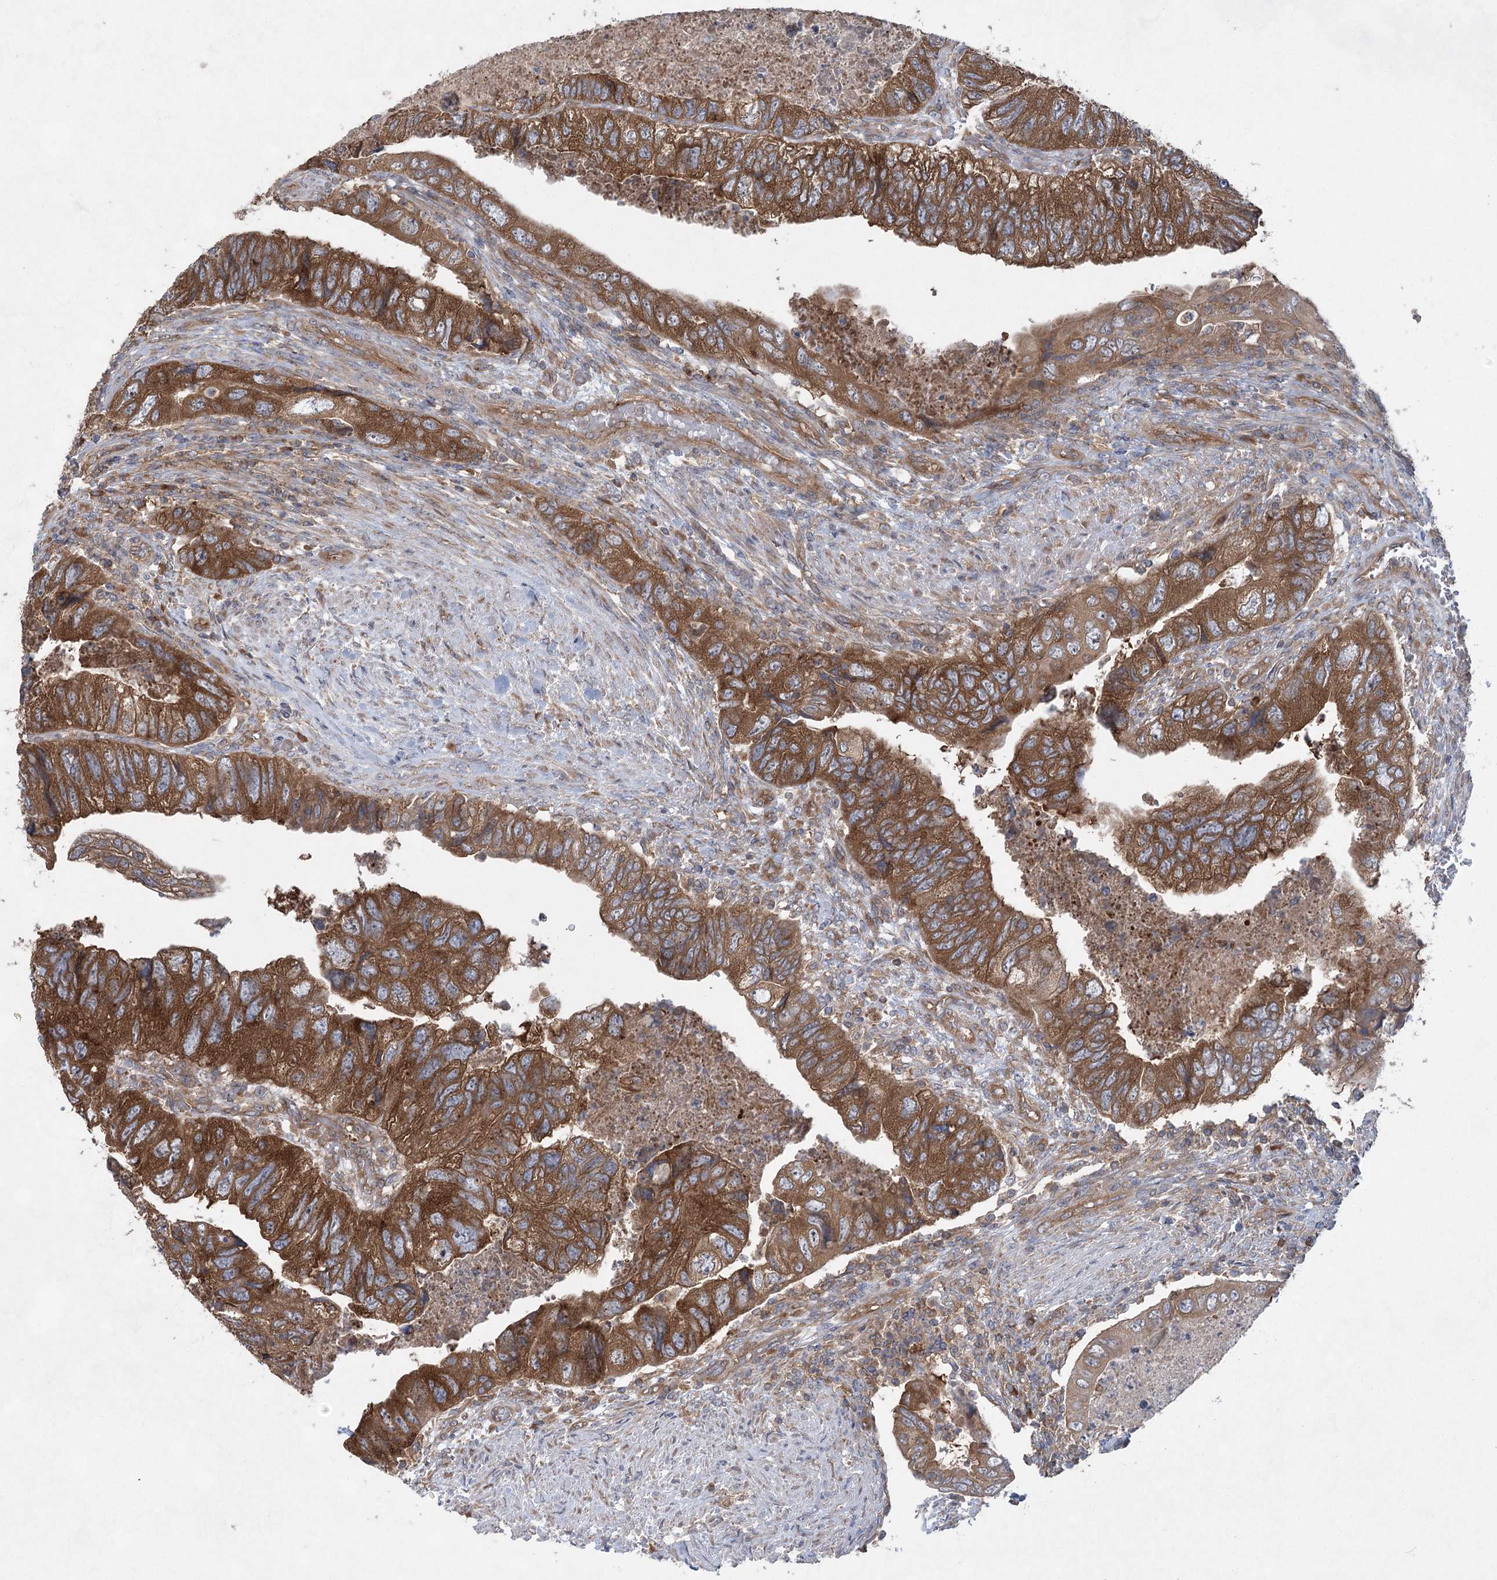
{"staining": {"intensity": "strong", "quantity": ">75%", "location": "cytoplasmic/membranous"}, "tissue": "colorectal cancer", "cell_type": "Tumor cells", "image_type": "cancer", "snomed": [{"axis": "morphology", "description": "Adenocarcinoma, NOS"}, {"axis": "topography", "description": "Rectum"}], "caption": "Brown immunohistochemical staining in human colorectal cancer (adenocarcinoma) demonstrates strong cytoplasmic/membranous positivity in approximately >75% of tumor cells. Immunohistochemistry stains the protein of interest in brown and the nuclei are stained blue.", "gene": "EIF3A", "patient": {"sex": "male", "age": 63}}